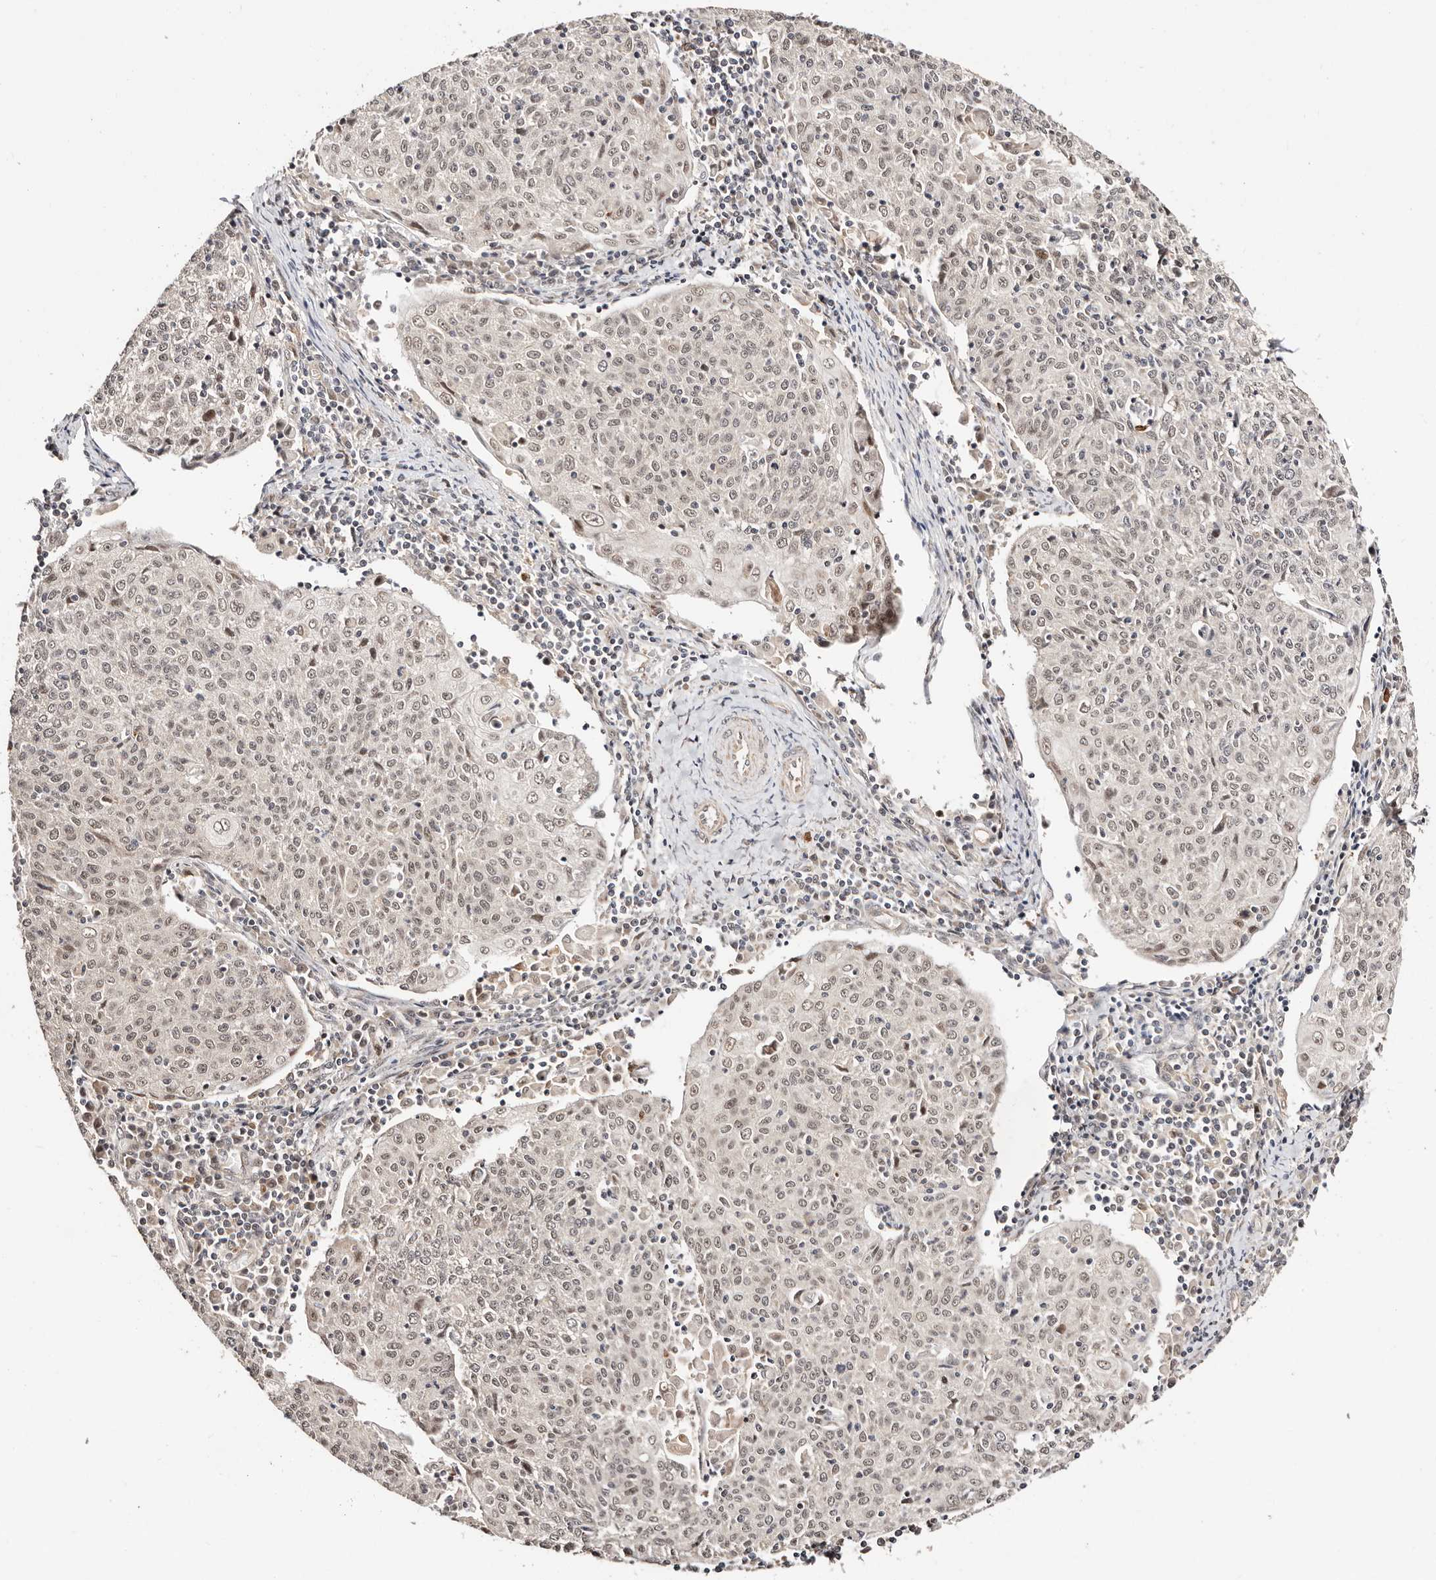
{"staining": {"intensity": "weak", "quantity": ">75%", "location": "nuclear"}, "tissue": "cervical cancer", "cell_type": "Tumor cells", "image_type": "cancer", "snomed": [{"axis": "morphology", "description": "Squamous cell carcinoma, NOS"}, {"axis": "topography", "description": "Cervix"}], "caption": "Squamous cell carcinoma (cervical) was stained to show a protein in brown. There is low levels of weak nuclear staining in approximately >75% of tumor cells.", "gene": "CTNNBL1", "patient": {"sex": "female", "age": 48}}